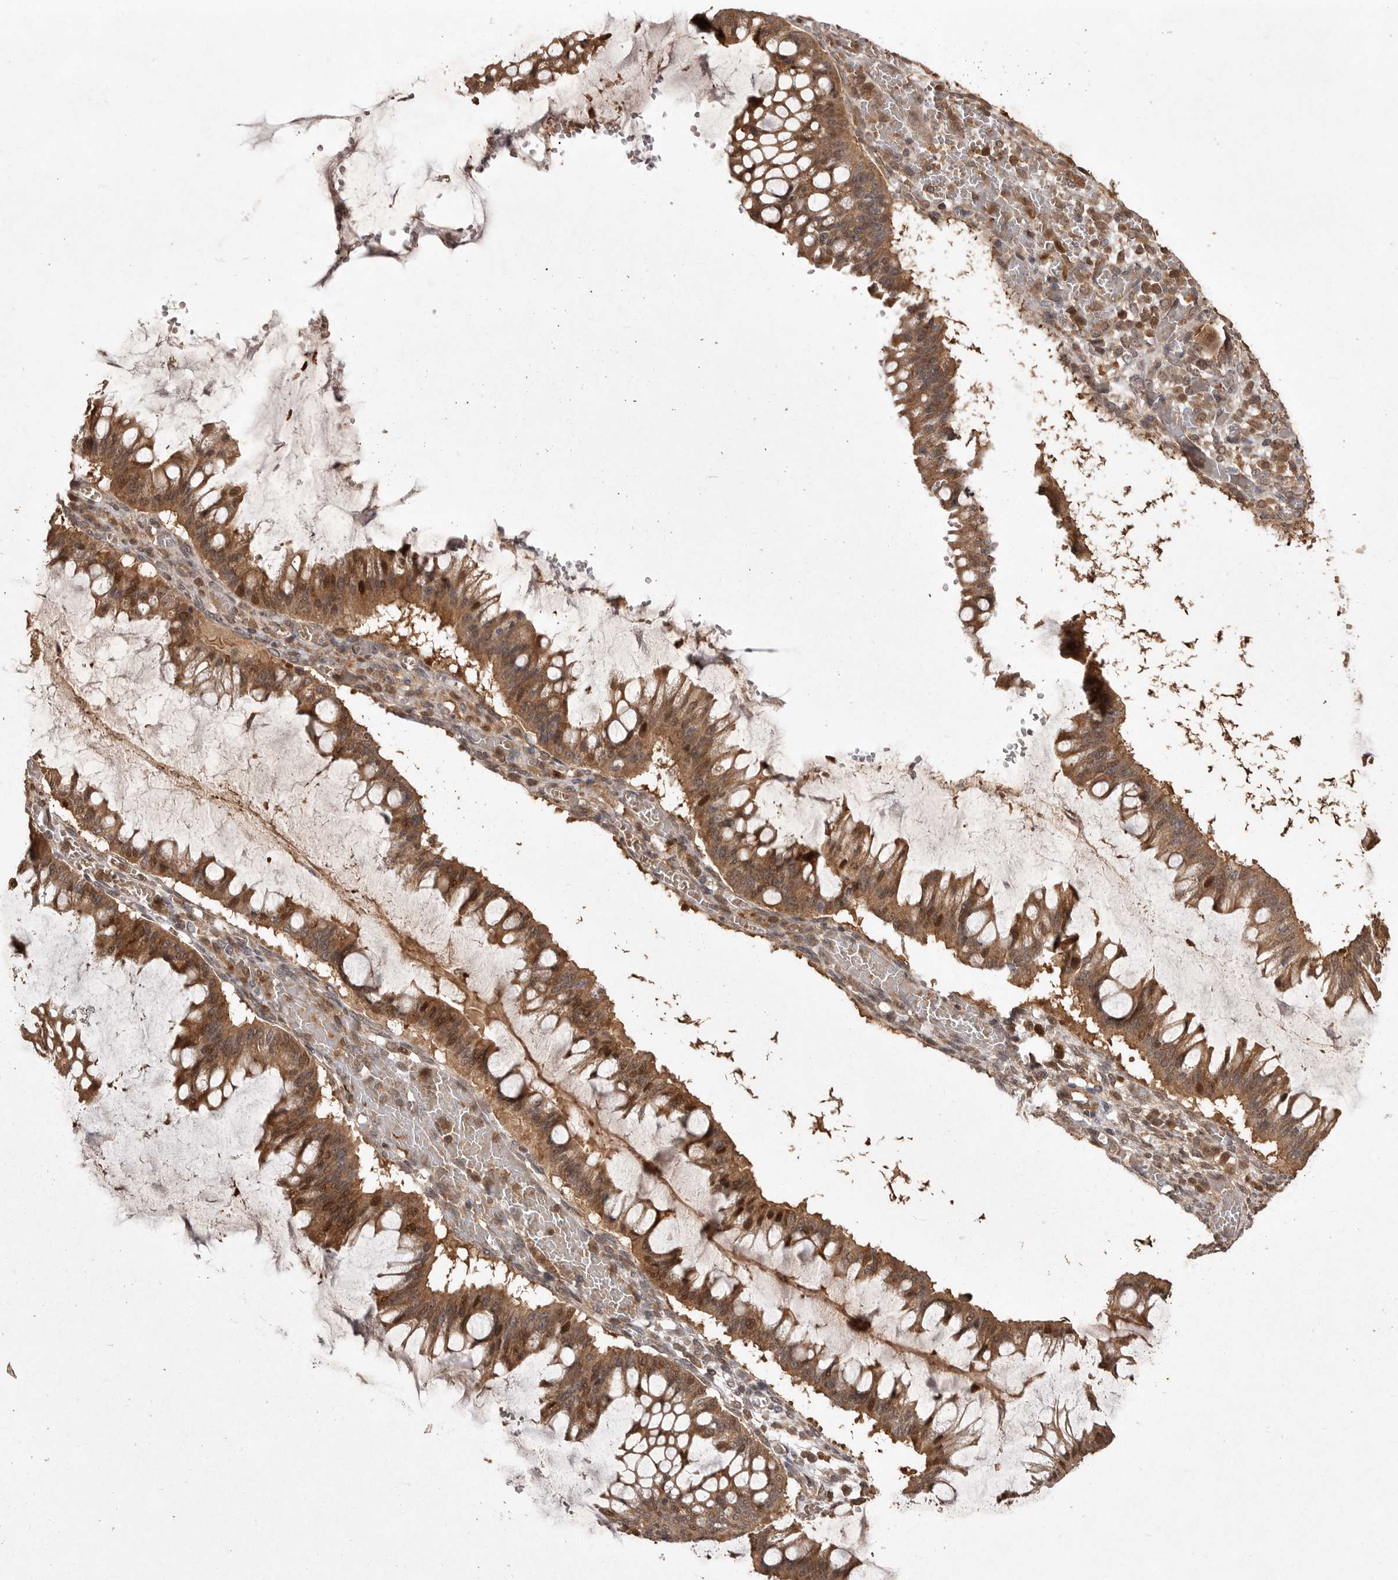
{"staining": {"intensity": "moderate", "quantity": ">75%", "location": "cytoplasmic/membranous"}, "tissue": "ovarian cancer", "cell_type": "Tumor cells", "image_type": "cancer", "snomed": [{"axis": "morphology", "description": "Cystadenocarcinoma, mucinous, NOS"}, {"axis": "topography", "description": "Ovary"}], "caption": "Tumor cells show medium levels of moderate cytoplasmic/membranous staining in approximately >75% of cells in human ovarian mucinous cystadenocarcinoma. (DAB (3,3'-diaminobenzidine) IHC with brightfield microscopy, high magnification).", "gene": "VN1R4", "patient": {"sex": "female", "age": 73}}